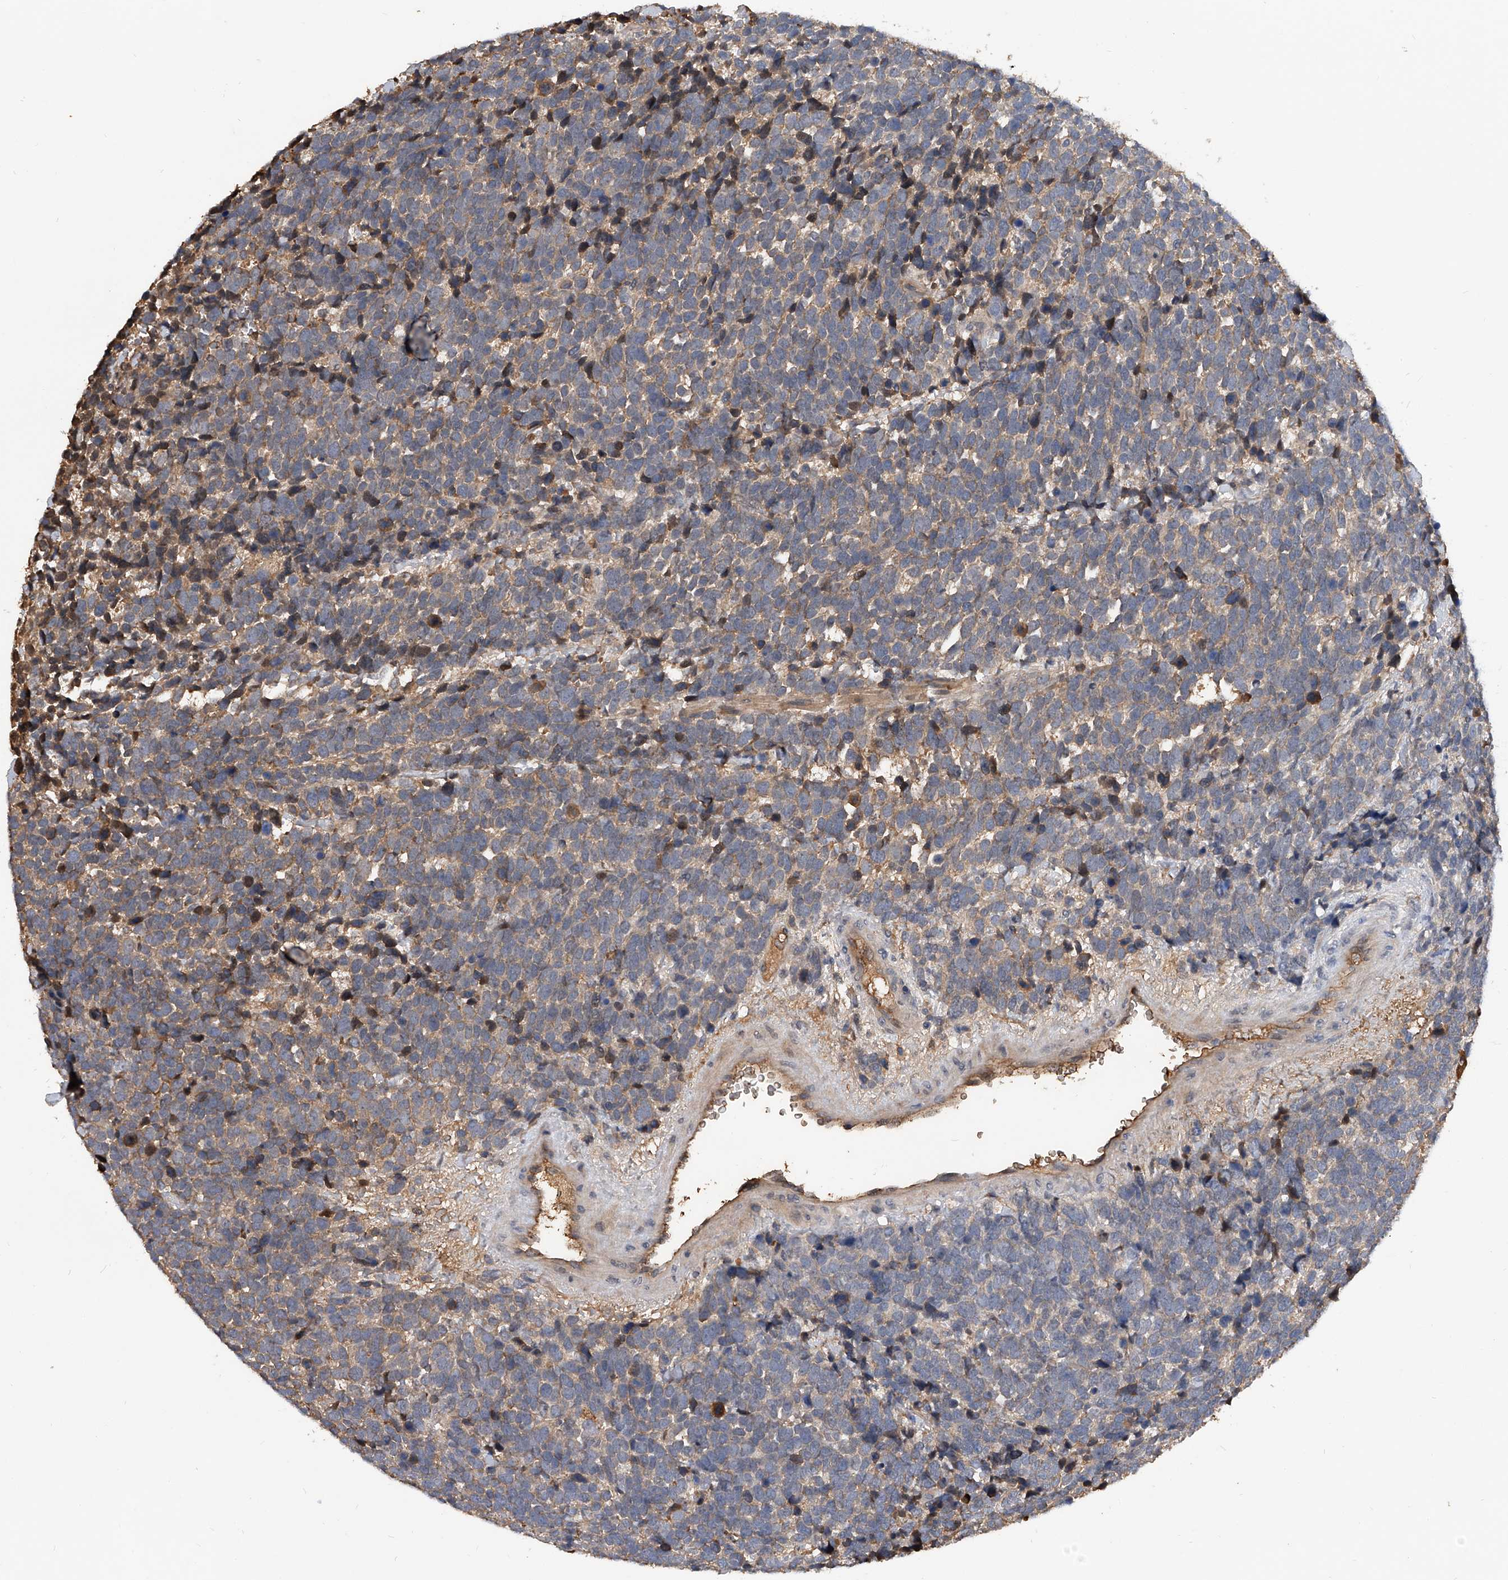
{"staining": {"intensity": "weak", "quantity": "25%-75%", "location": "cytoplasmic/membranous"}, "tissue": "urothelial cancer", "cell_type": "Tumor cells", "image_type": "cancer", "snomed": [{"axis": "morphology", "description": "Urothelial carcinoma, High grade"}, {"axis": "topography", "description": "Urinary bladder"}], "caption": "Protein analysis of urothelial carcinoma (high-grade) tissue displays weak cytoplasmic/membranous expression in about 25%-75% of tumor cells.", "gene": "ZNF25", "patient": {"sex": "female", "age": 82}}